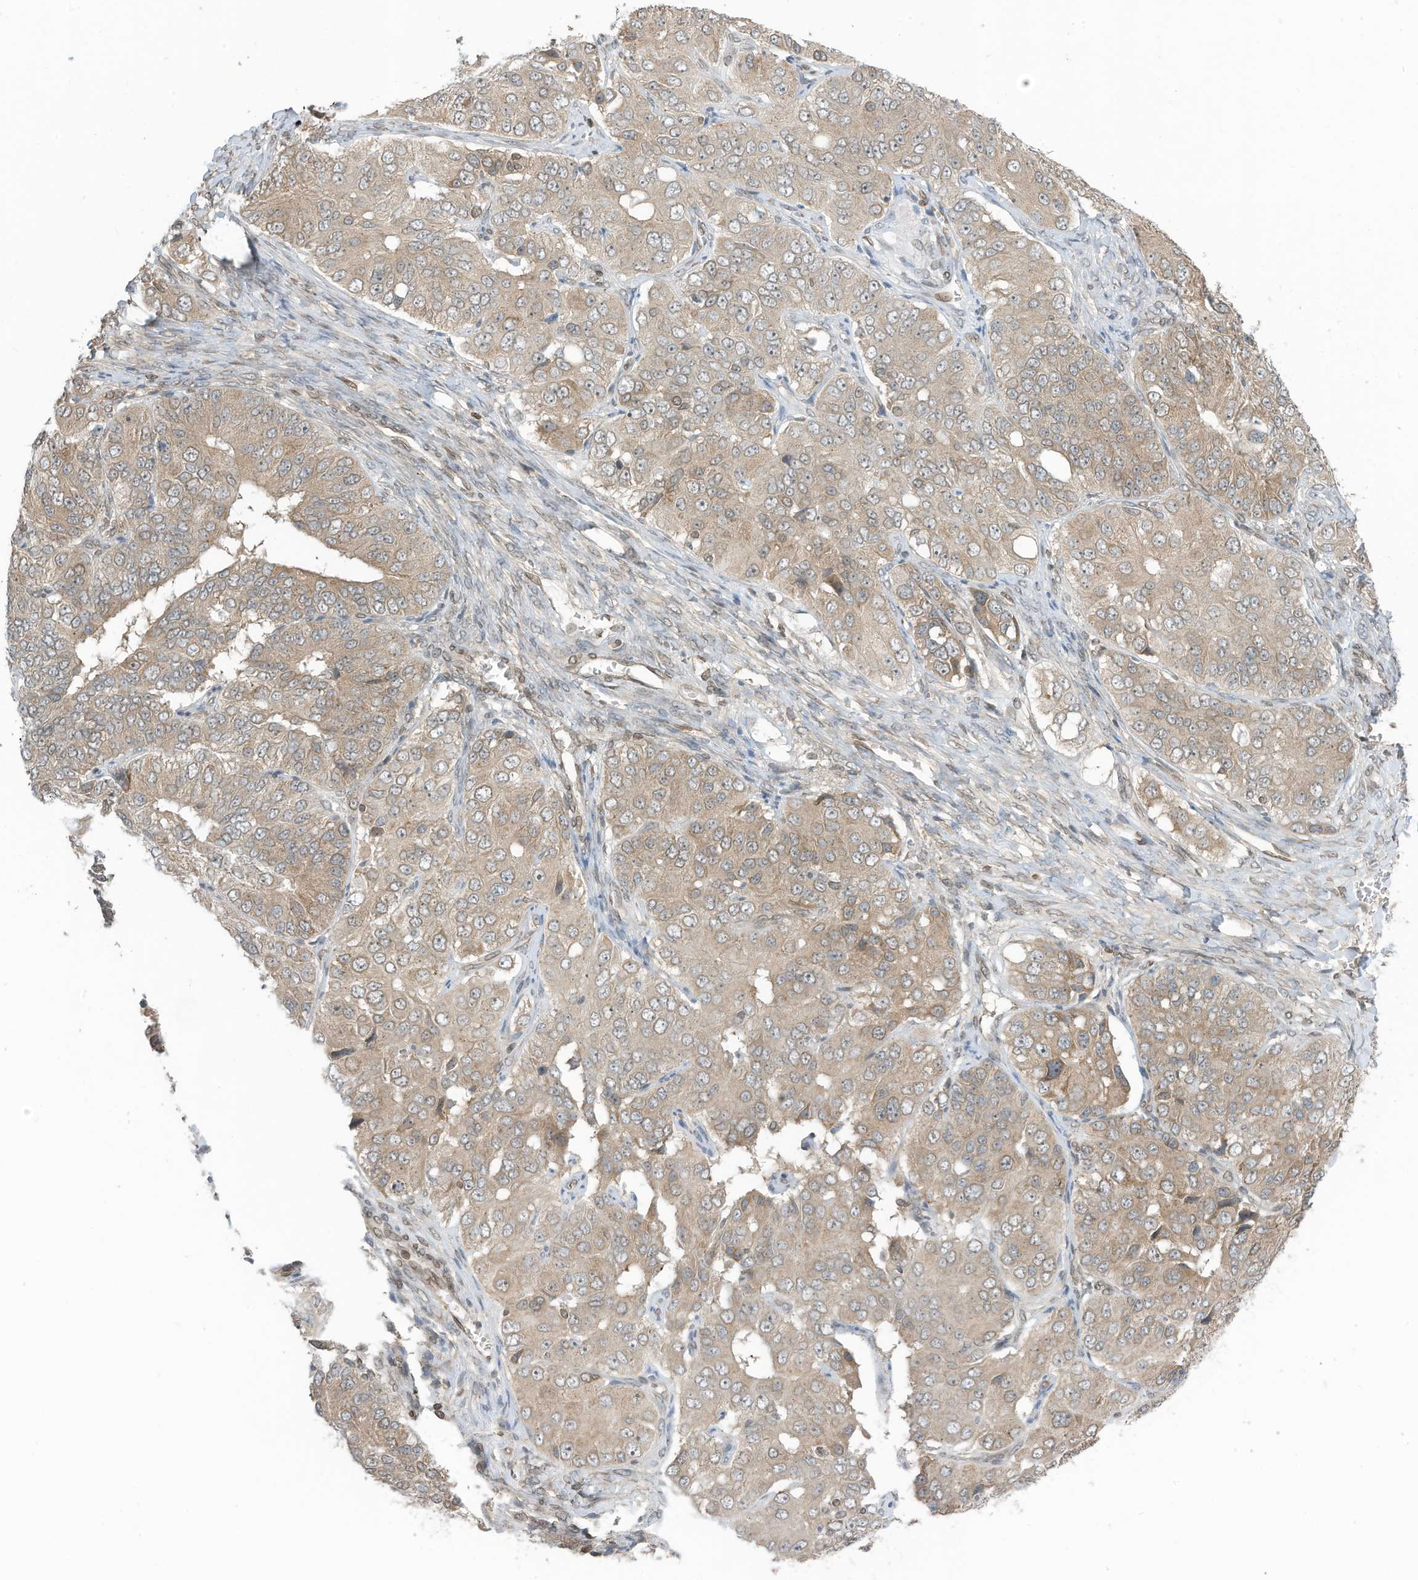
{"staining": {"intensity": "weak", "quantity": "<25%", "location": "cytoplasmic/membranous"}, "tissue": "ovarian cancer", "cell_type": "Tumor cells", "image_type": "cancer", "snomed": [{"axis": "morphology", "description": "Carcinoma, endometroid"}, {"axis": "topography", "description": "Ovary"}], "caption": "Immunohistochemistry (IHC) photomicrograph of neoplastic tissue: human ovarian cancer (endometroid carcinoma) stained with DAB demonstrates no significant protein staining in tumor cells.", "gene": "RABL3", "patient": {"sex": "female", "age": 51}}